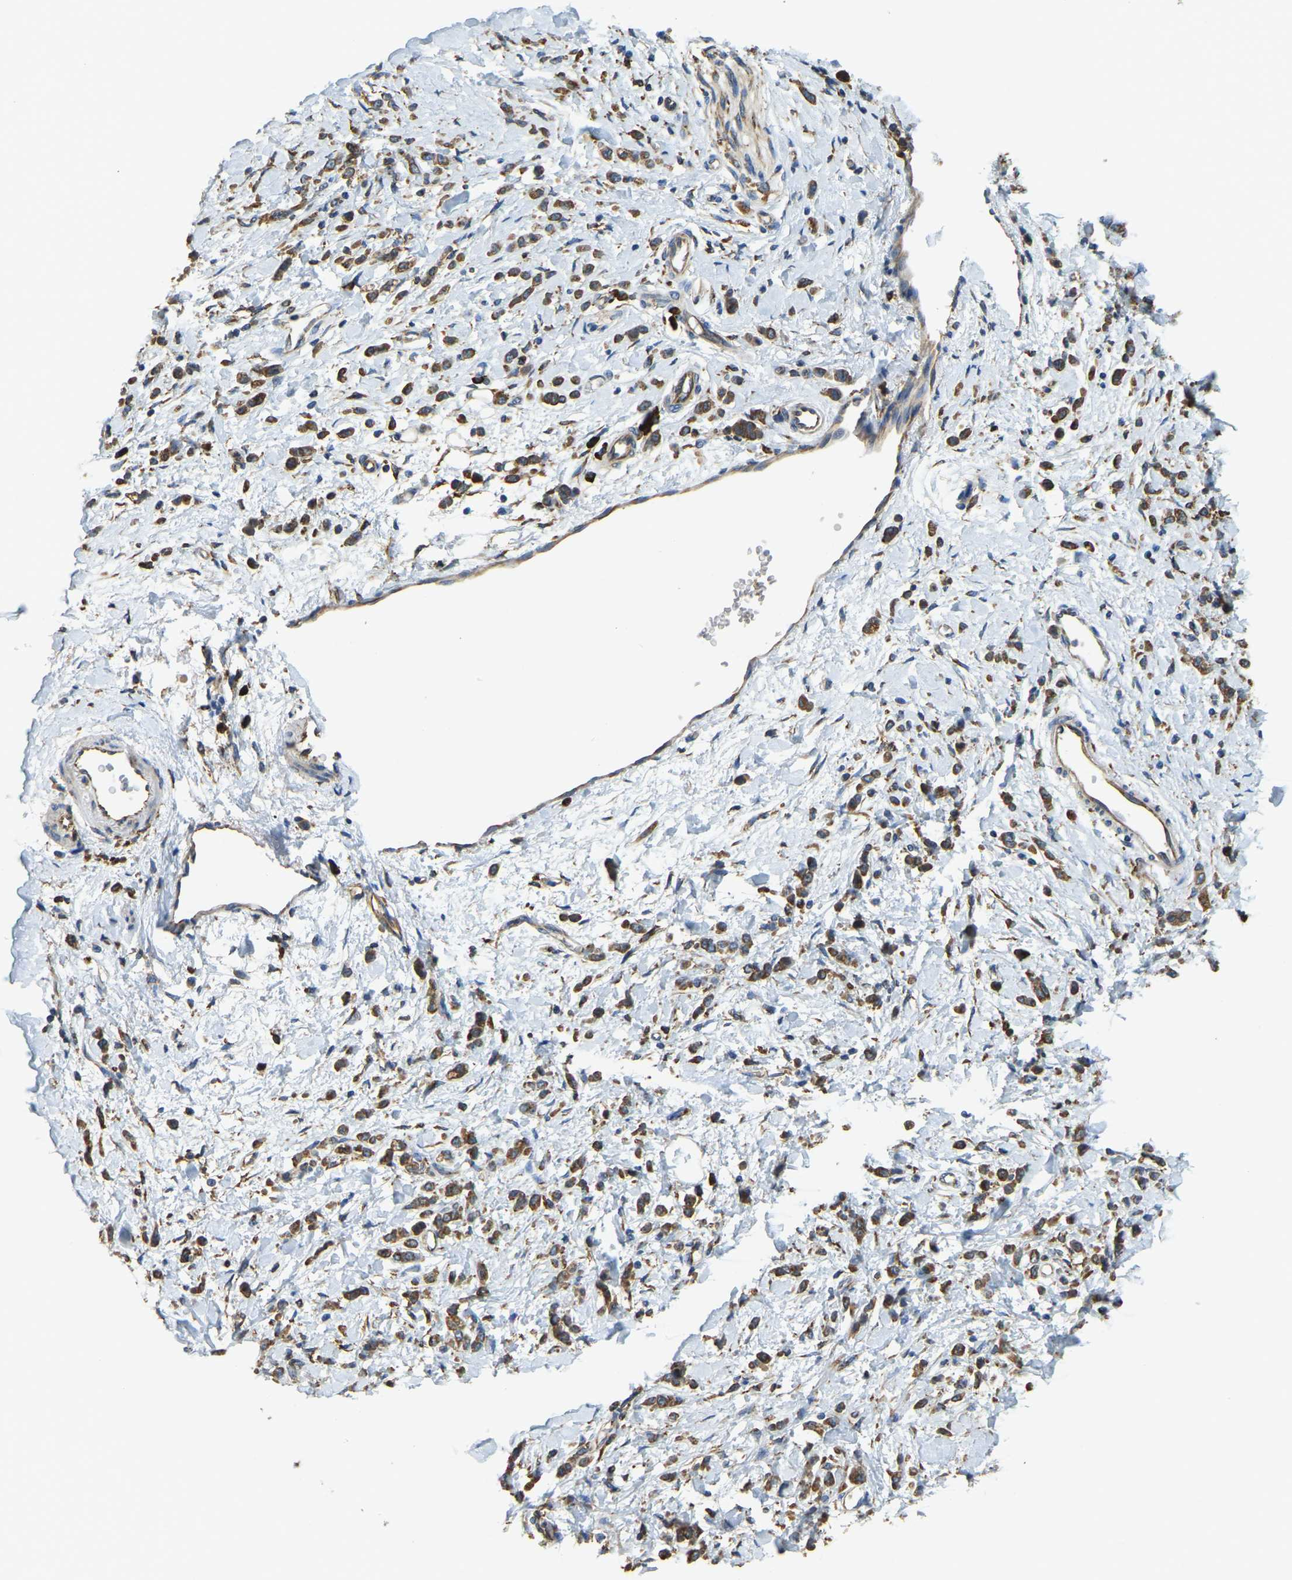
{"staining": {"intensity": "moderate", "quantity": ">75%", "location": "cytoplasmic/membranous"}, "tissue": "stomach cancer", "cell_type": "Tumor cells", "image_type": "cancer", "snomed": [{"axis": "morphology", "description": "Normal tissue, NOS"}, {"axis": "morphology", "description": "Adenocarcinoma, NOS"}, {"axis": "topography", "description": "Stomach"}], "caption": "Human stomach cancer stained with a protein marker demonstrates moderate staining in tumor cells.", "gene": "RNF115", "patient": {"sex": "male", "age": 82}}